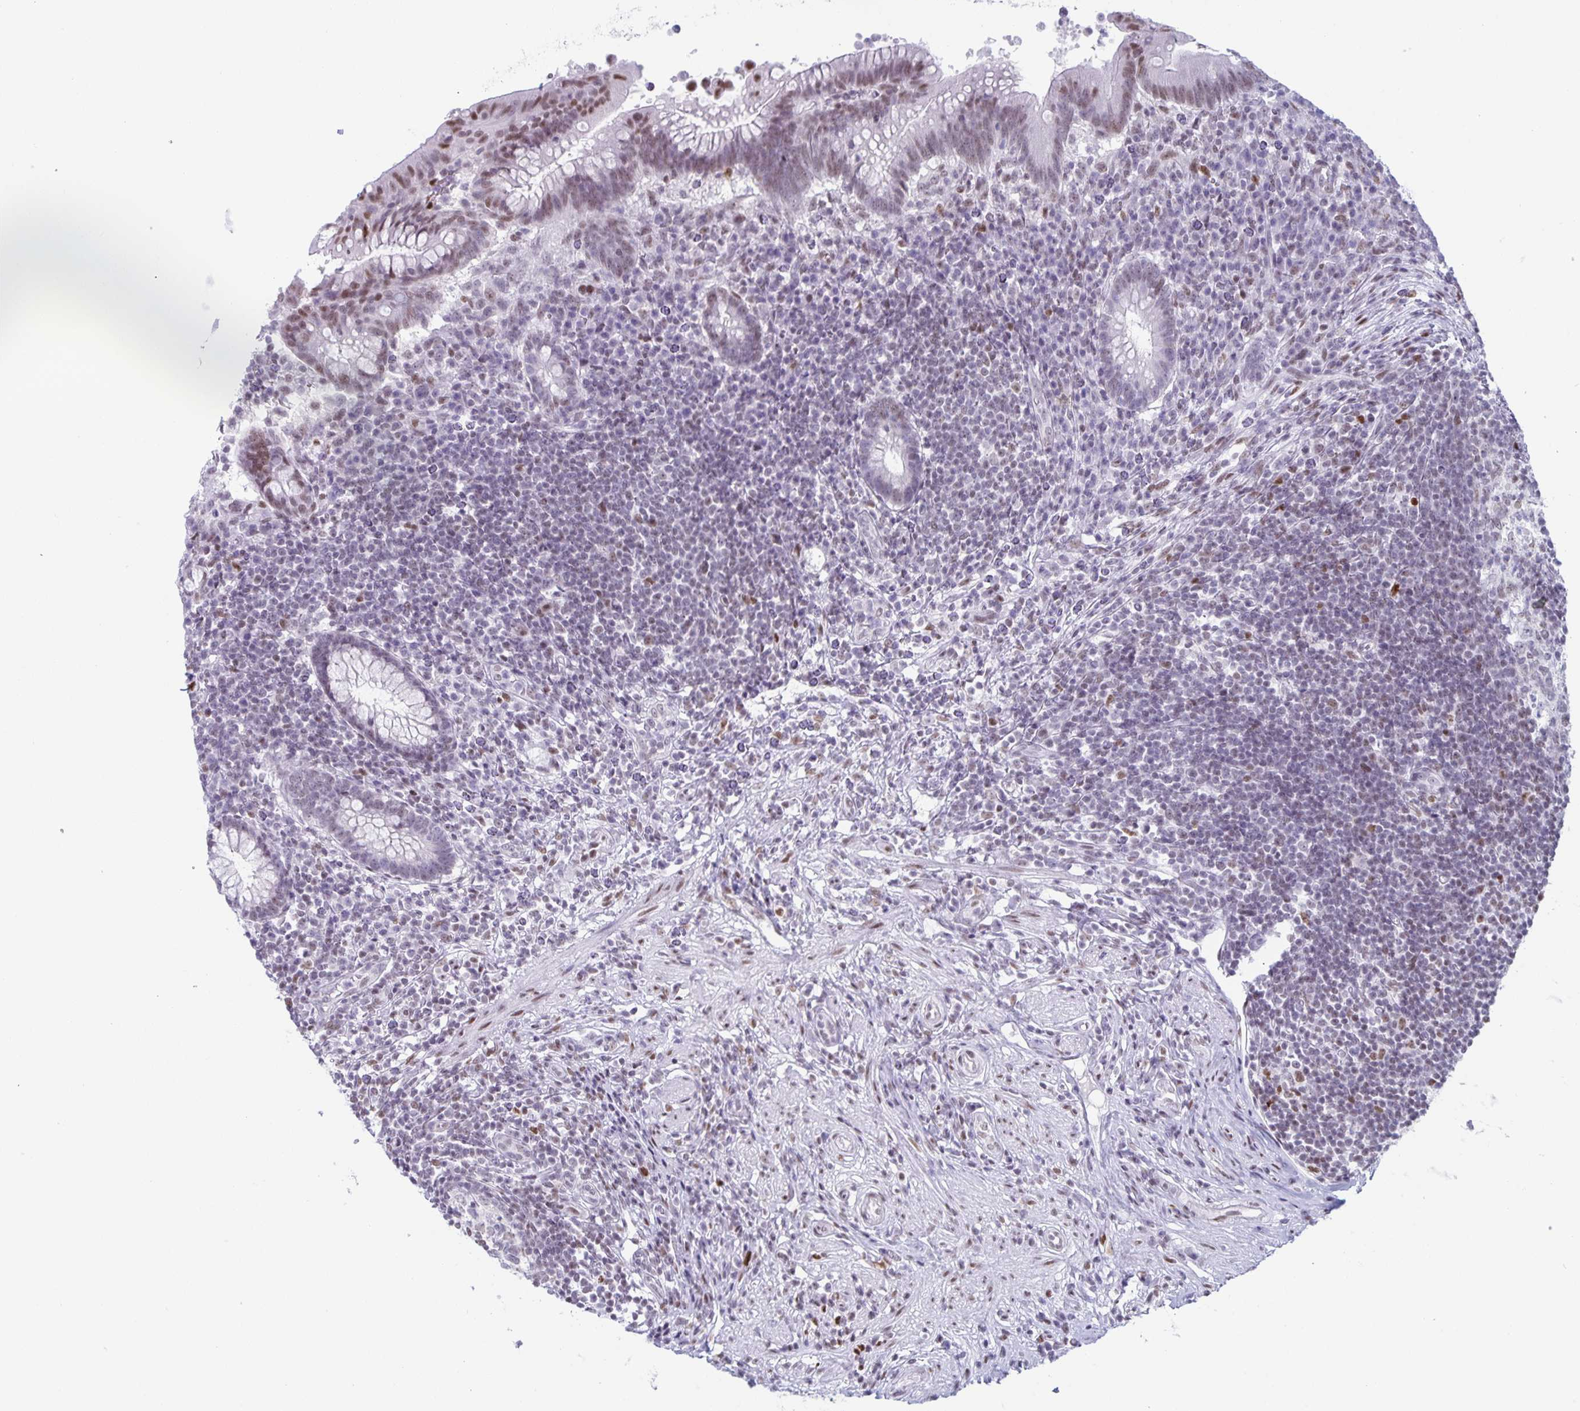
{"staining": {"intensity": "moderate", "quantity": "25%-75%", "location": "nuclear"}, "tissue": "appendix", "cell_type": "Glandular cells", "image_type": "normal", "snomed": [{"axis": "morphology", "description": "Normal tissue, NOS"}, {"axis": "topography", "description": "Appendix"}], "caption": "Protein expression by immunohistochemistry (IHC) reveals moderate nuclear positivity in approximately 25%-75% of glandular cells in normal appendix.", "gene": "JUND", "patient": {"sex": "female", "age": 56}}